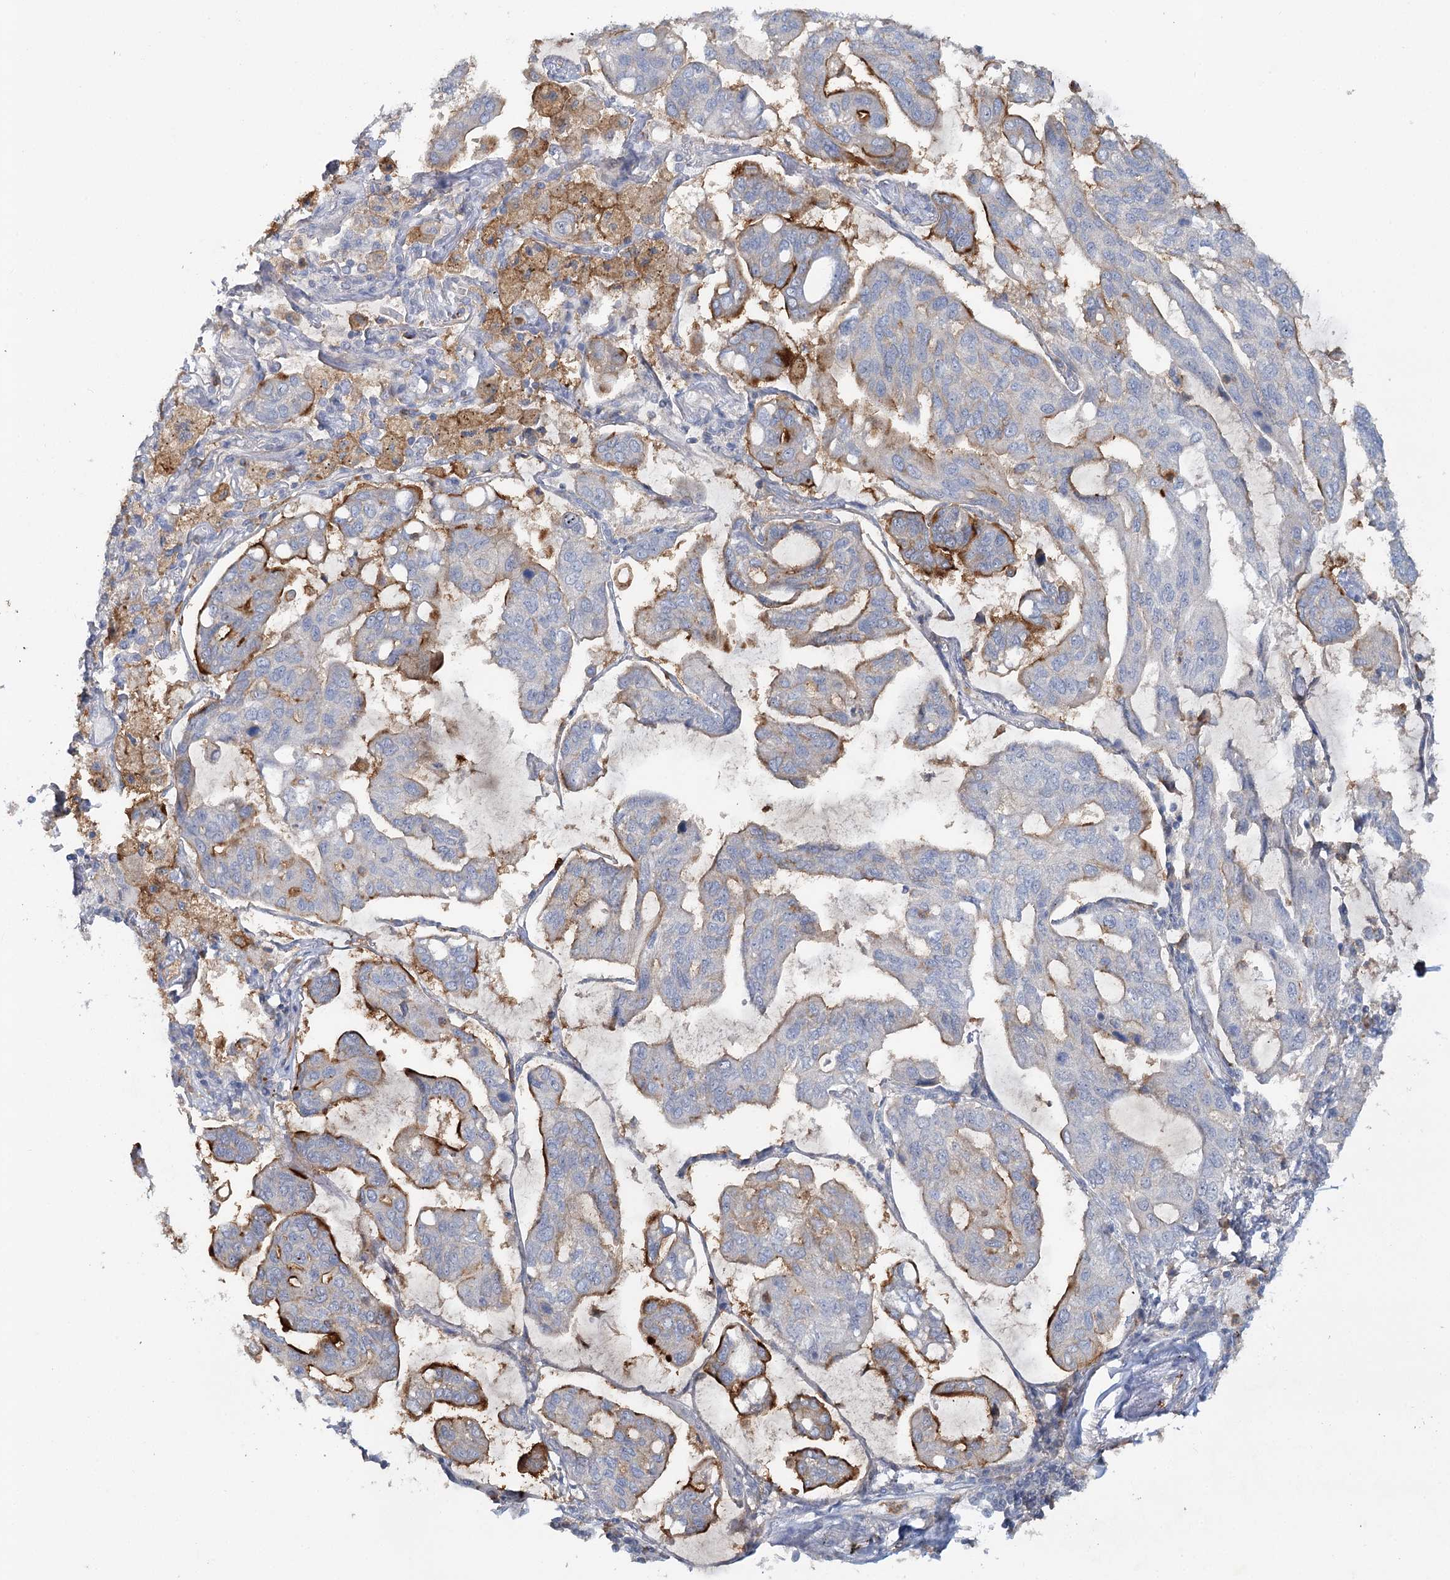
{"staining": {"intensity": "strong", "quantity": "<25%", "location": "cytoplasmic/membranous"}, "tissue": "lung cancer", "cell_type": "Tumor cells", "image_type": "cancer", "snomed": [{"axis": "morphology", "description": "Adenocarcinoma, NOS"}, {"axis": "topography", "description": "Lung"}], "caption": "Immunohistochemical staining of adenocarcinoma (lung) exhibits strong cytoplasmic/membranous protein expression in about <25% of tumor cells. (brown staining indicates protein expression, while blue staining denotes nuclei).", "gene": "ALDH3B1", "patient": {"sex": "male", "age": 64}}